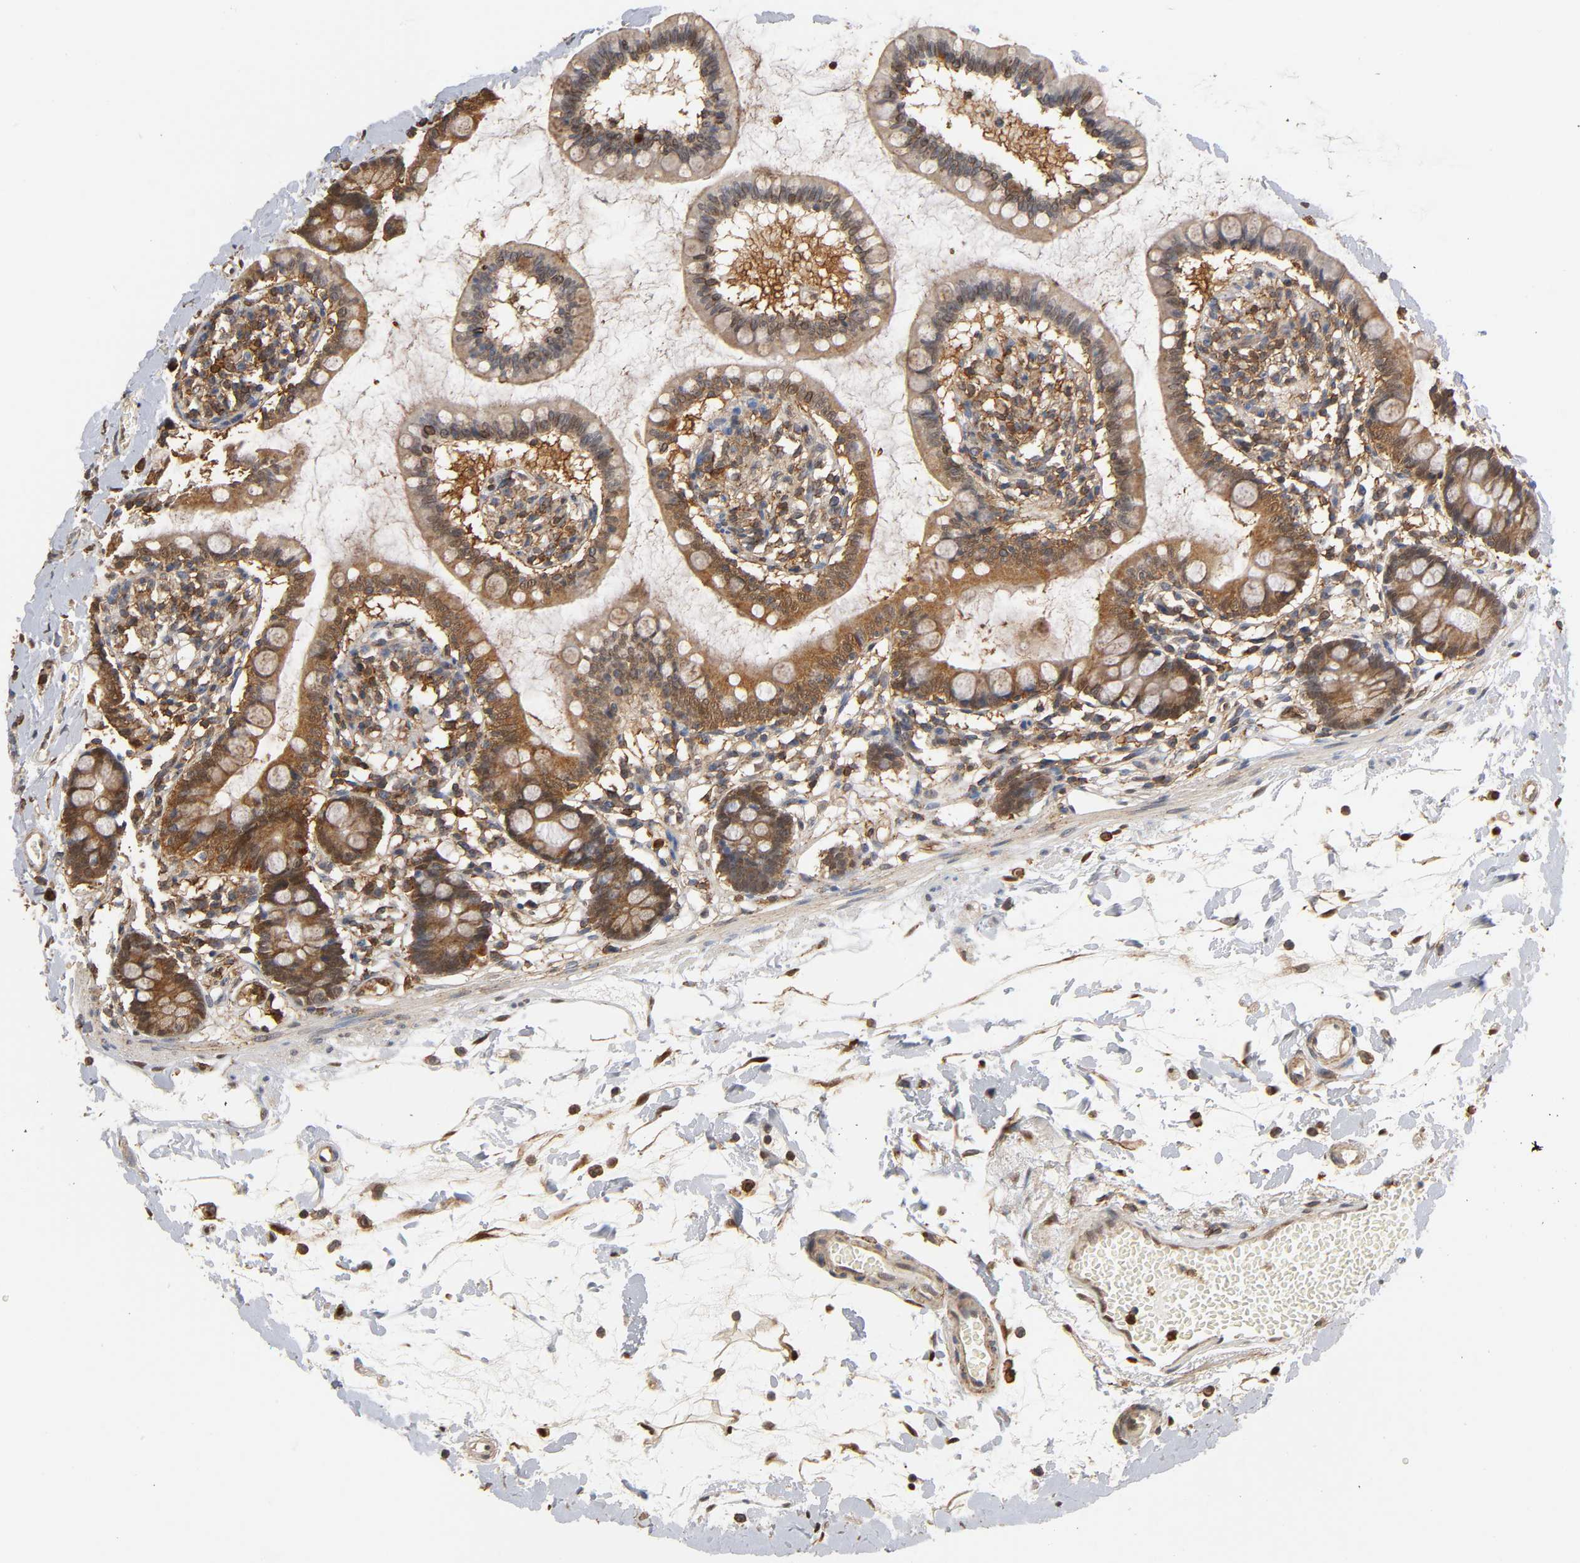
{"staining": {"intensity": "moderate", "quantity": ">75%", "location": "cytoplasmic/membranous,nuclear"}, "tissue": "small intestine", "cell_type": "Glandular cells", "image_type": "normal", "snomed": [{"axis": "morphology", "description": "Normal tissue, NOS"}, {"axis": "topography", "description": "Small intestine"}], "caption": "Small intestine stained for a protein (brown) shows moderate cytoplasmic/membranous,nuclear positive staining in approximately >75% of glandular cells.", "gene": "ANXA11", "patient": {"sex": "female", "age": 61}}